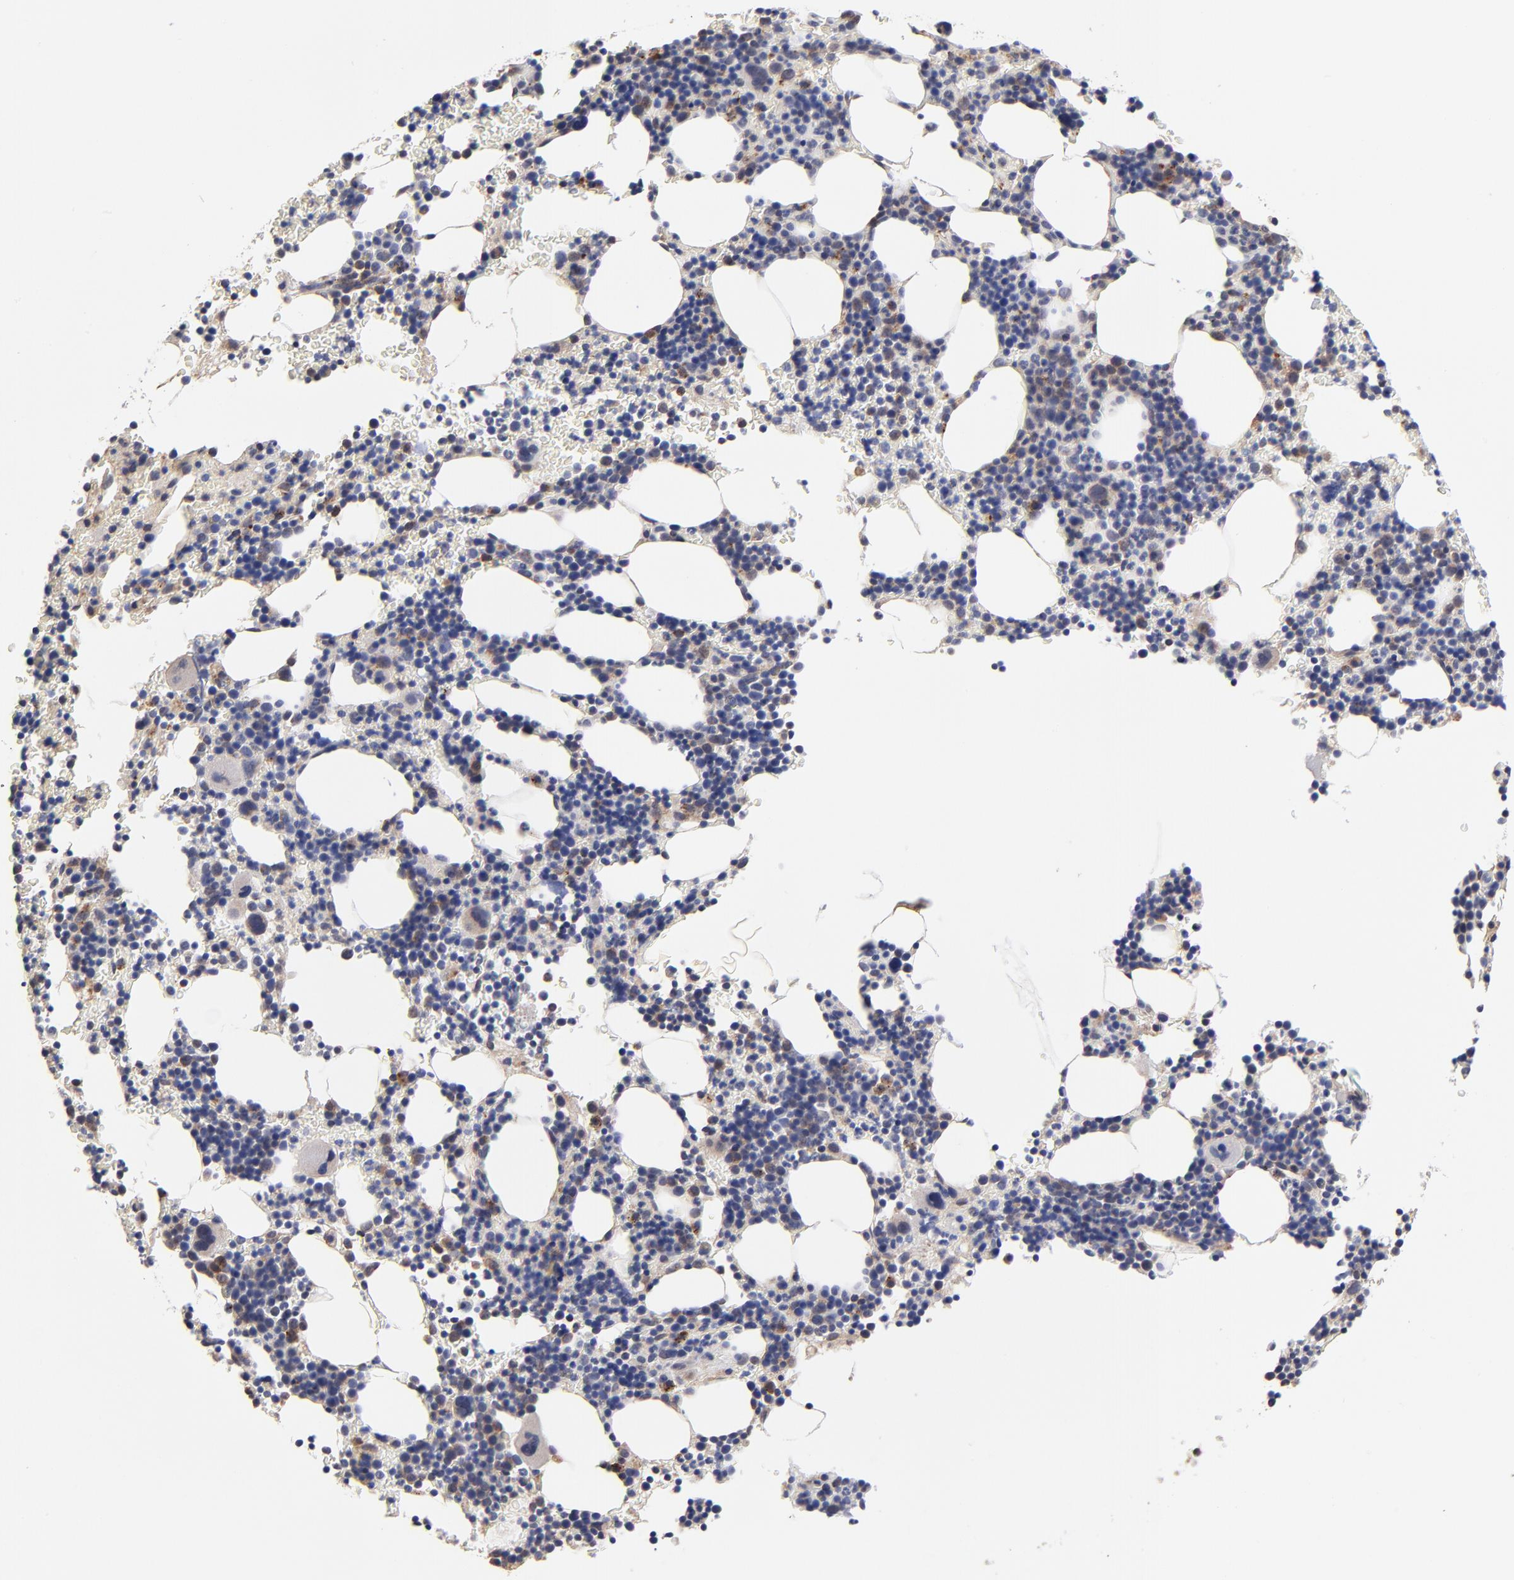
{"staining": {"intensity": "weak", "quantity": "<25%", "location": "cytoplasmic/membranous"}, "tissue": "bone marrow", "cell_type": "Hematopoietic cells", "image_type": "normal", "snomed": [{"axis": "morphology", "description": "Normal tissue, NOS"}, {"axis": "topography", "description": "Bone marrow"}], "caption": "Micrograph shows no significant protein staining in hematopoietic cells of benign bone marrow.", "gene": "PDE4B", "patient": {"sex": "female", "age": 78}}